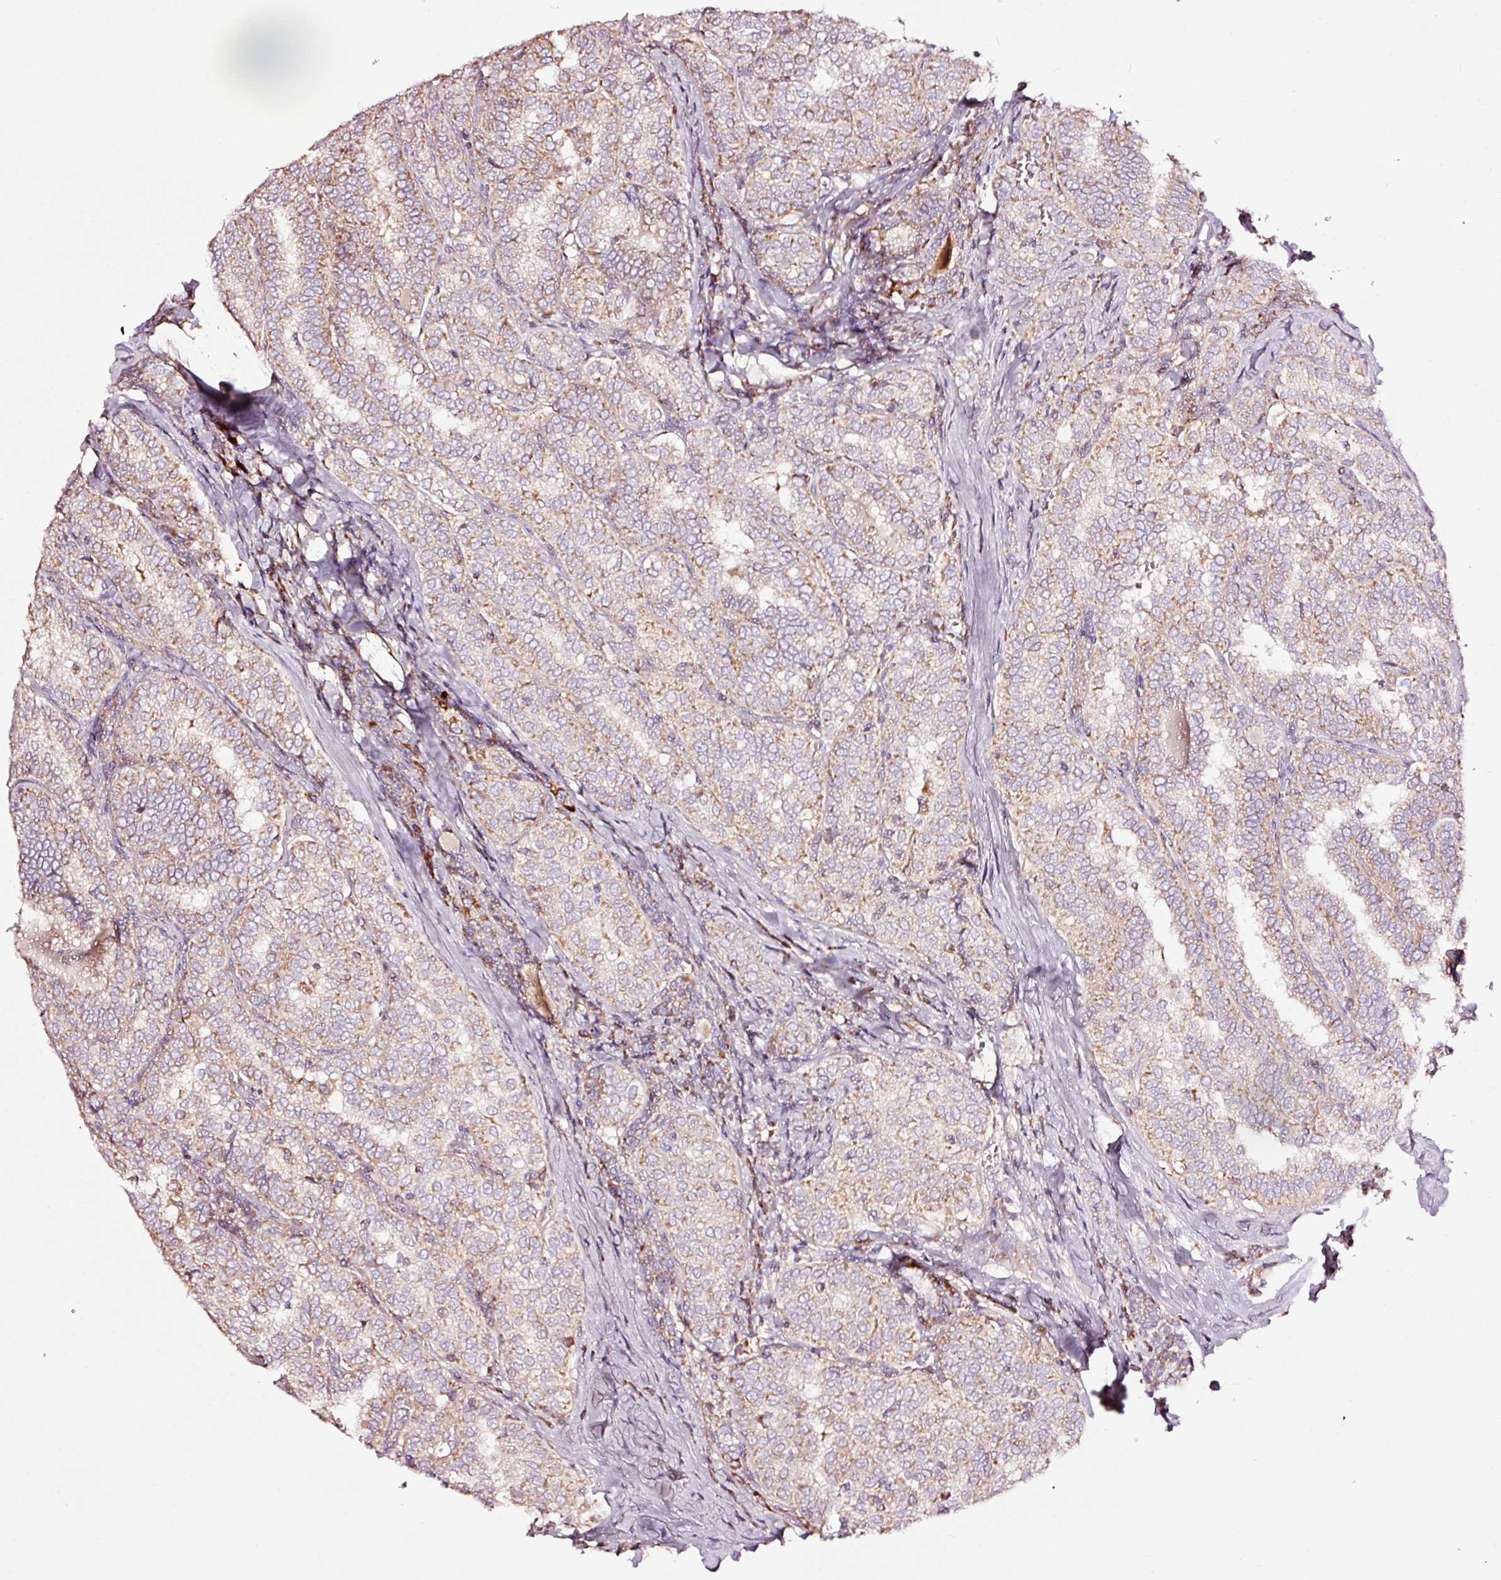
{"staining": {"intensity": "weak", "quantity": "25%-75%", "location": "cytoplasmic/membranous"}, "tissue": "thyroid cancer", "cell_type": "Tumor cells", "image_type": "cancer", "snomed": [{"axis": "morphology", "description": "Papillary adenocarcinoma, NOS"}, {"axis": "topography", "description": "Thyroid gland"}], "caption": "Immunohistochemical staining of human thyroid cancer exhibits low levels of weak cytoplasmic/membranous protein expression in about 25%-75% of tumor cells.", "gene": "TPM1", "patient": {"sex": "female", "age": 30}}